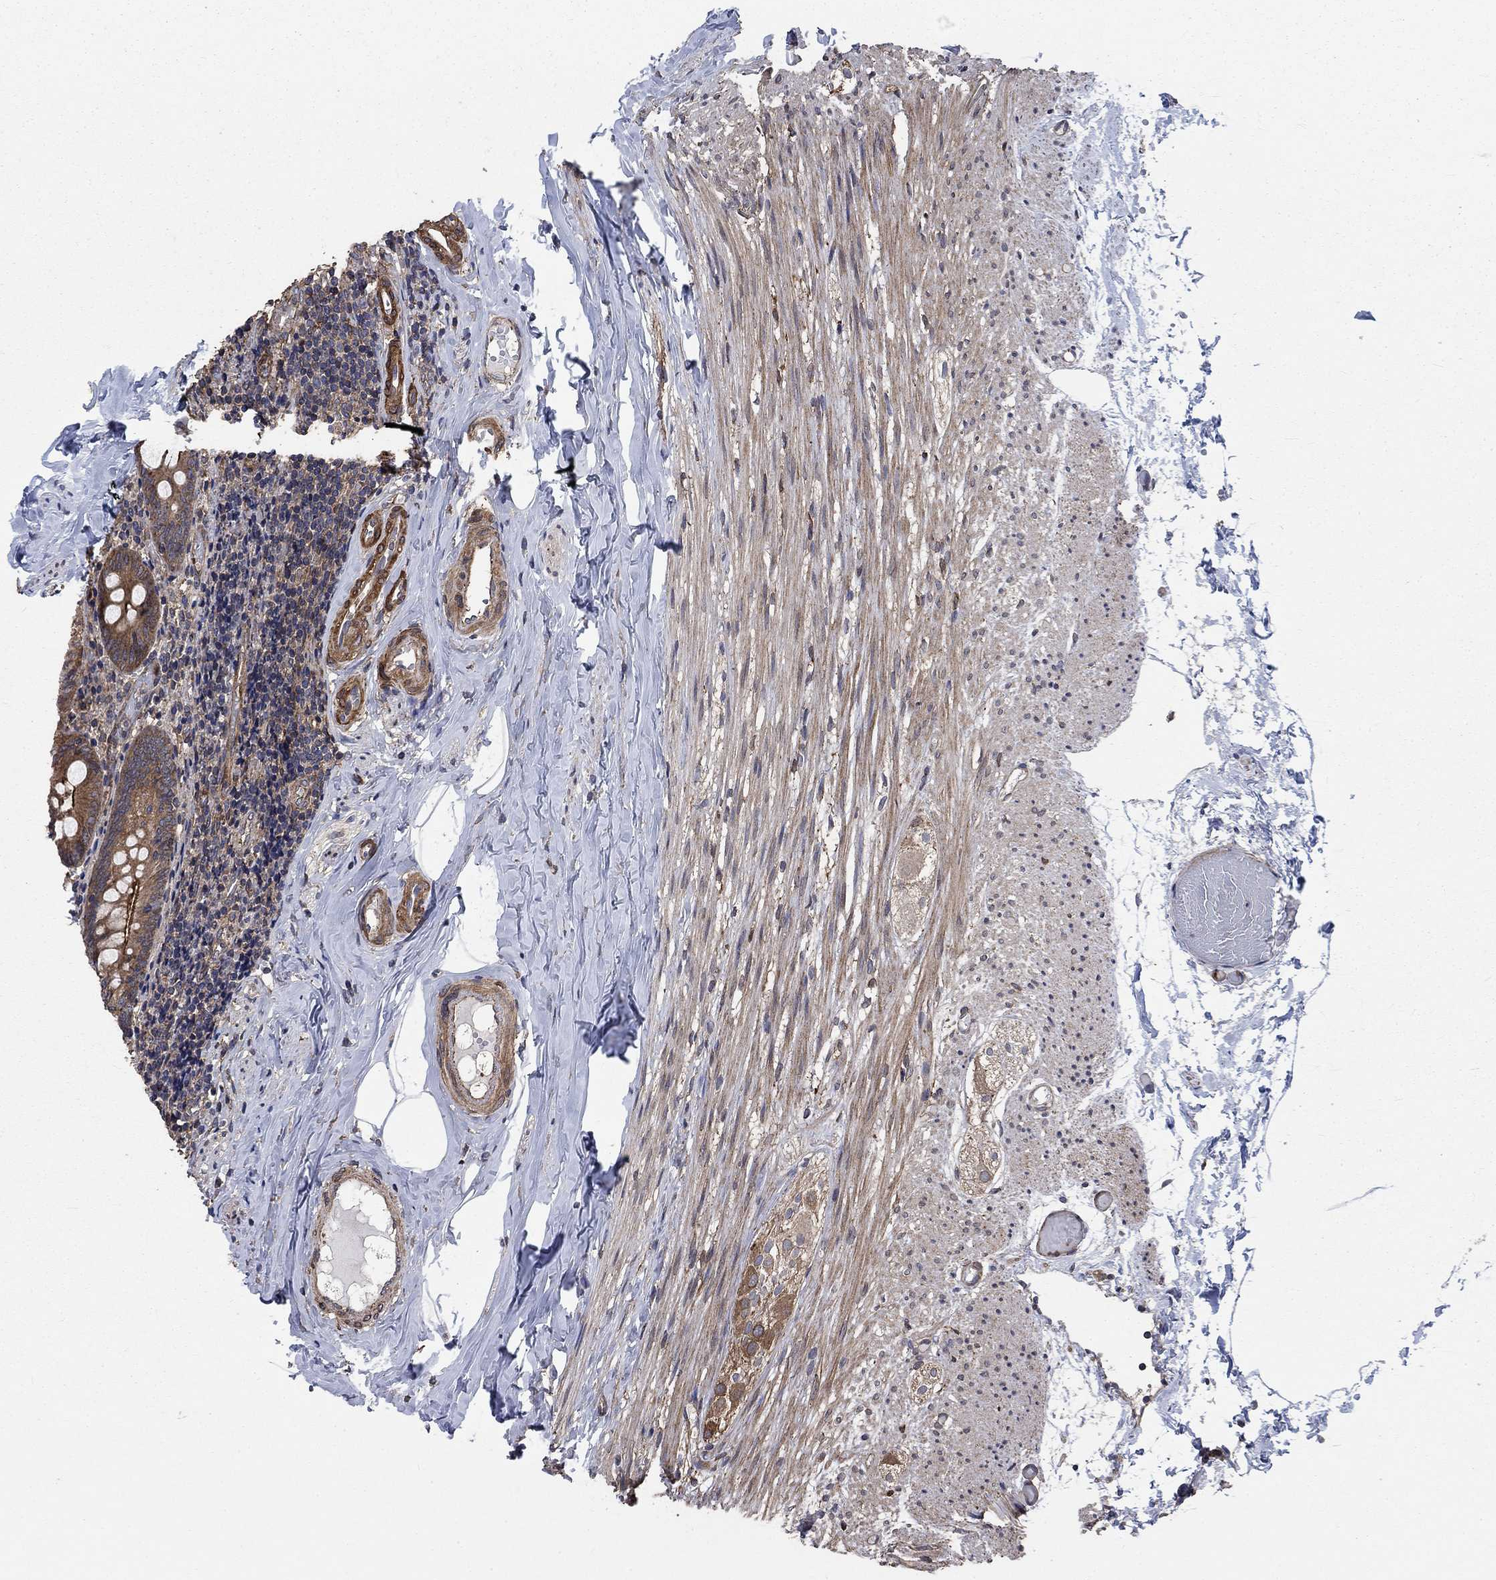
{"staining": {"intensity": "moderate", "quantity": ">75%", "location": "cytoplasmic/membranous"}, "tissue": "appendix", "cell_type": "Glandular cells", "image_type": "normal", "snomed": [{"axis": "morphology", "description": "Normal tissue, NOS"}, {"axis": "topography", "description": "Appendix"}], "caption": "Protein expression analysis of benign appendix exhibits moderate cytoplasmic/membranous staining in about >75% of glandular cells.", "gene": "PDE3A", "patient": {"sex": "female", "age": 23}}